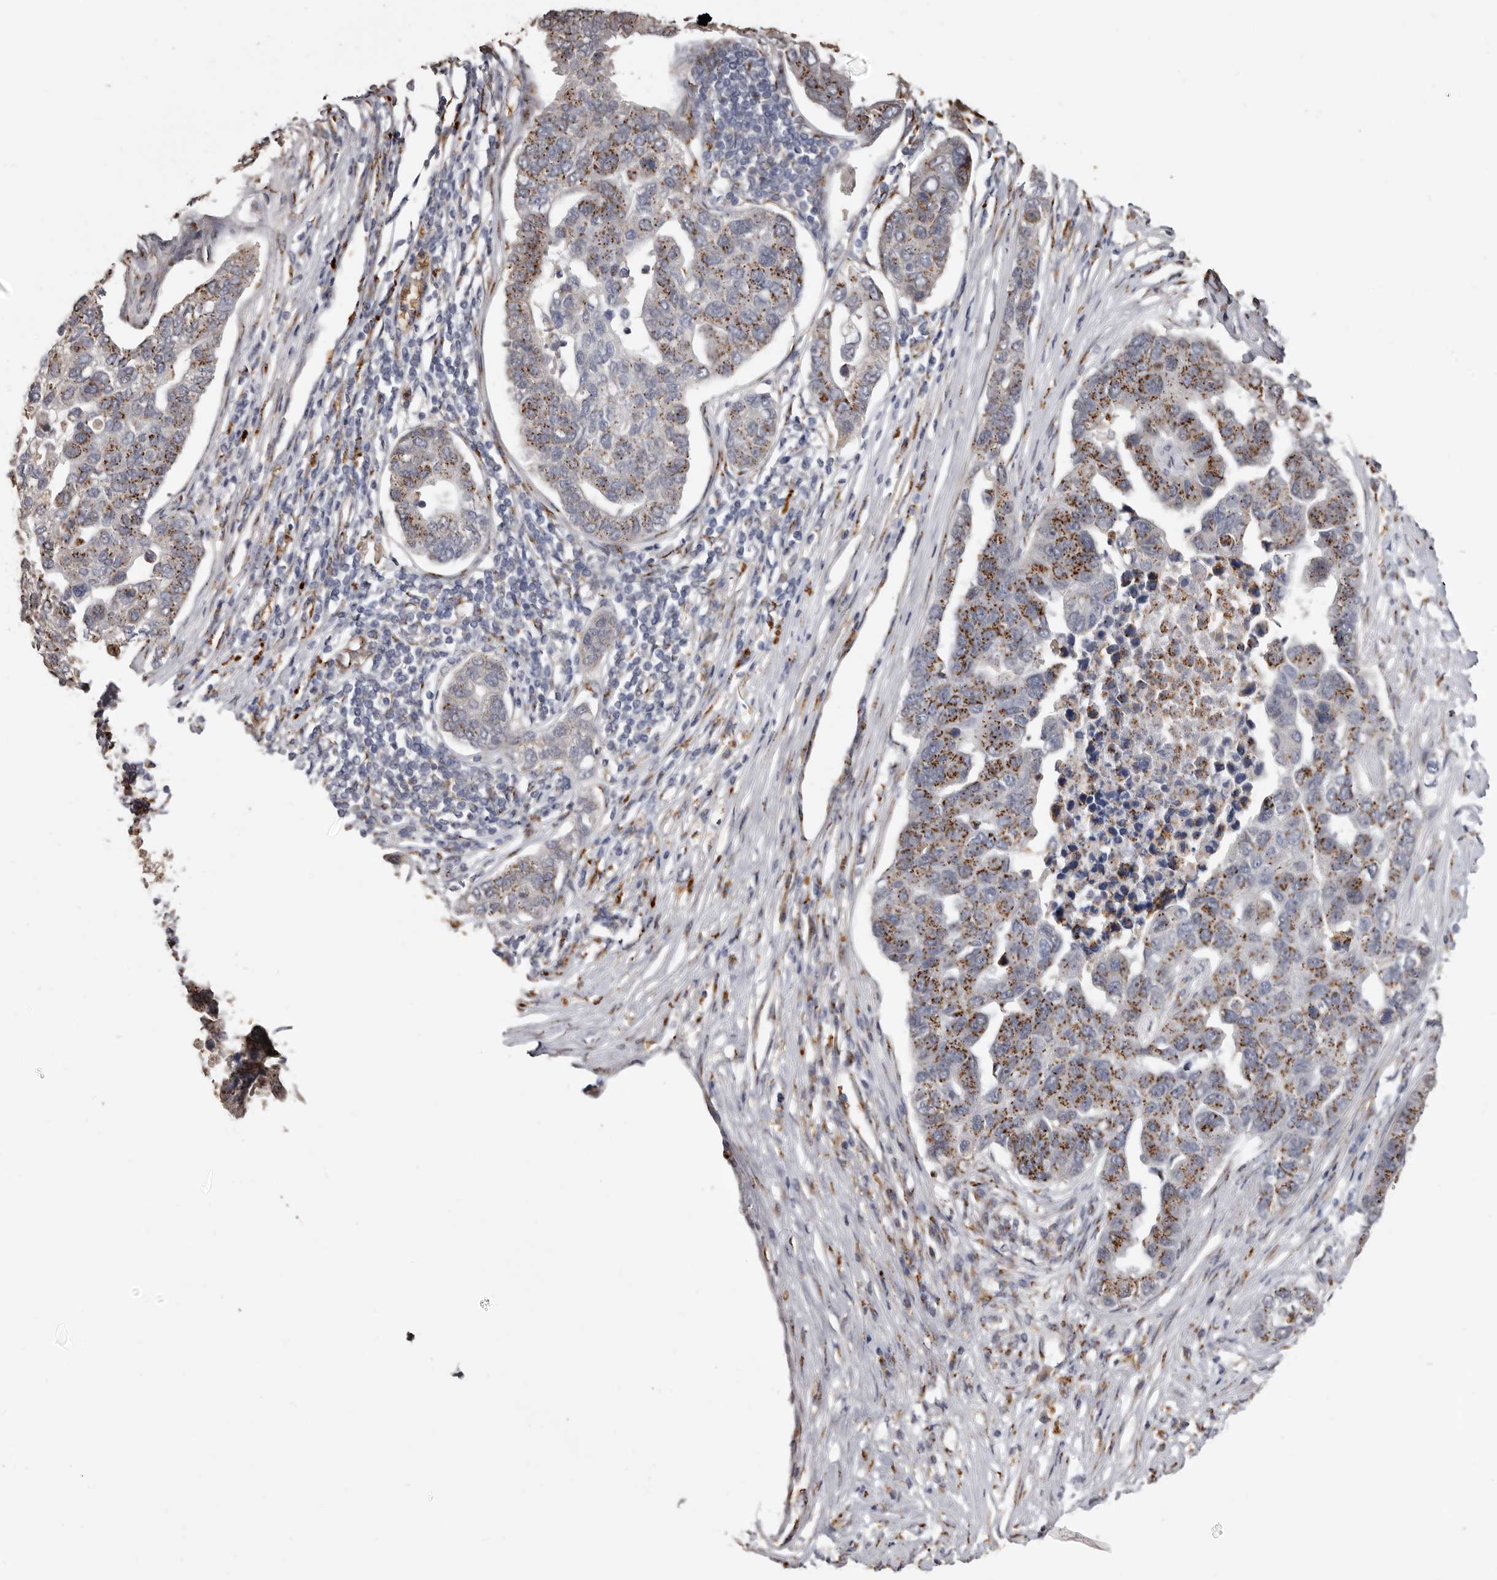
{"staining": {"intensity": "moderate", "quantity": ">75%", "location": "cytoplasmic/membranous"}, "tissue": "pancreatic cancer", "cell_type": "Tumor cells", "image_type": "cancer", "snomed": [{"axis": "morphology", "description": "Adenocarcinoma, NOS"}, {"axis": "topography", "description": "Pancreas"}], "caption": "The photomicrograph displays a brown stain indicating the presence of a protein in the cytoplasmic/membranous of tumor cells in pancreatic cancer (adenocarcinoma). (DAB IHC with brightfield microscopy, high magnification).", "gene": "ENTREP1", "patient": {"sex": "female", "age": 61}}